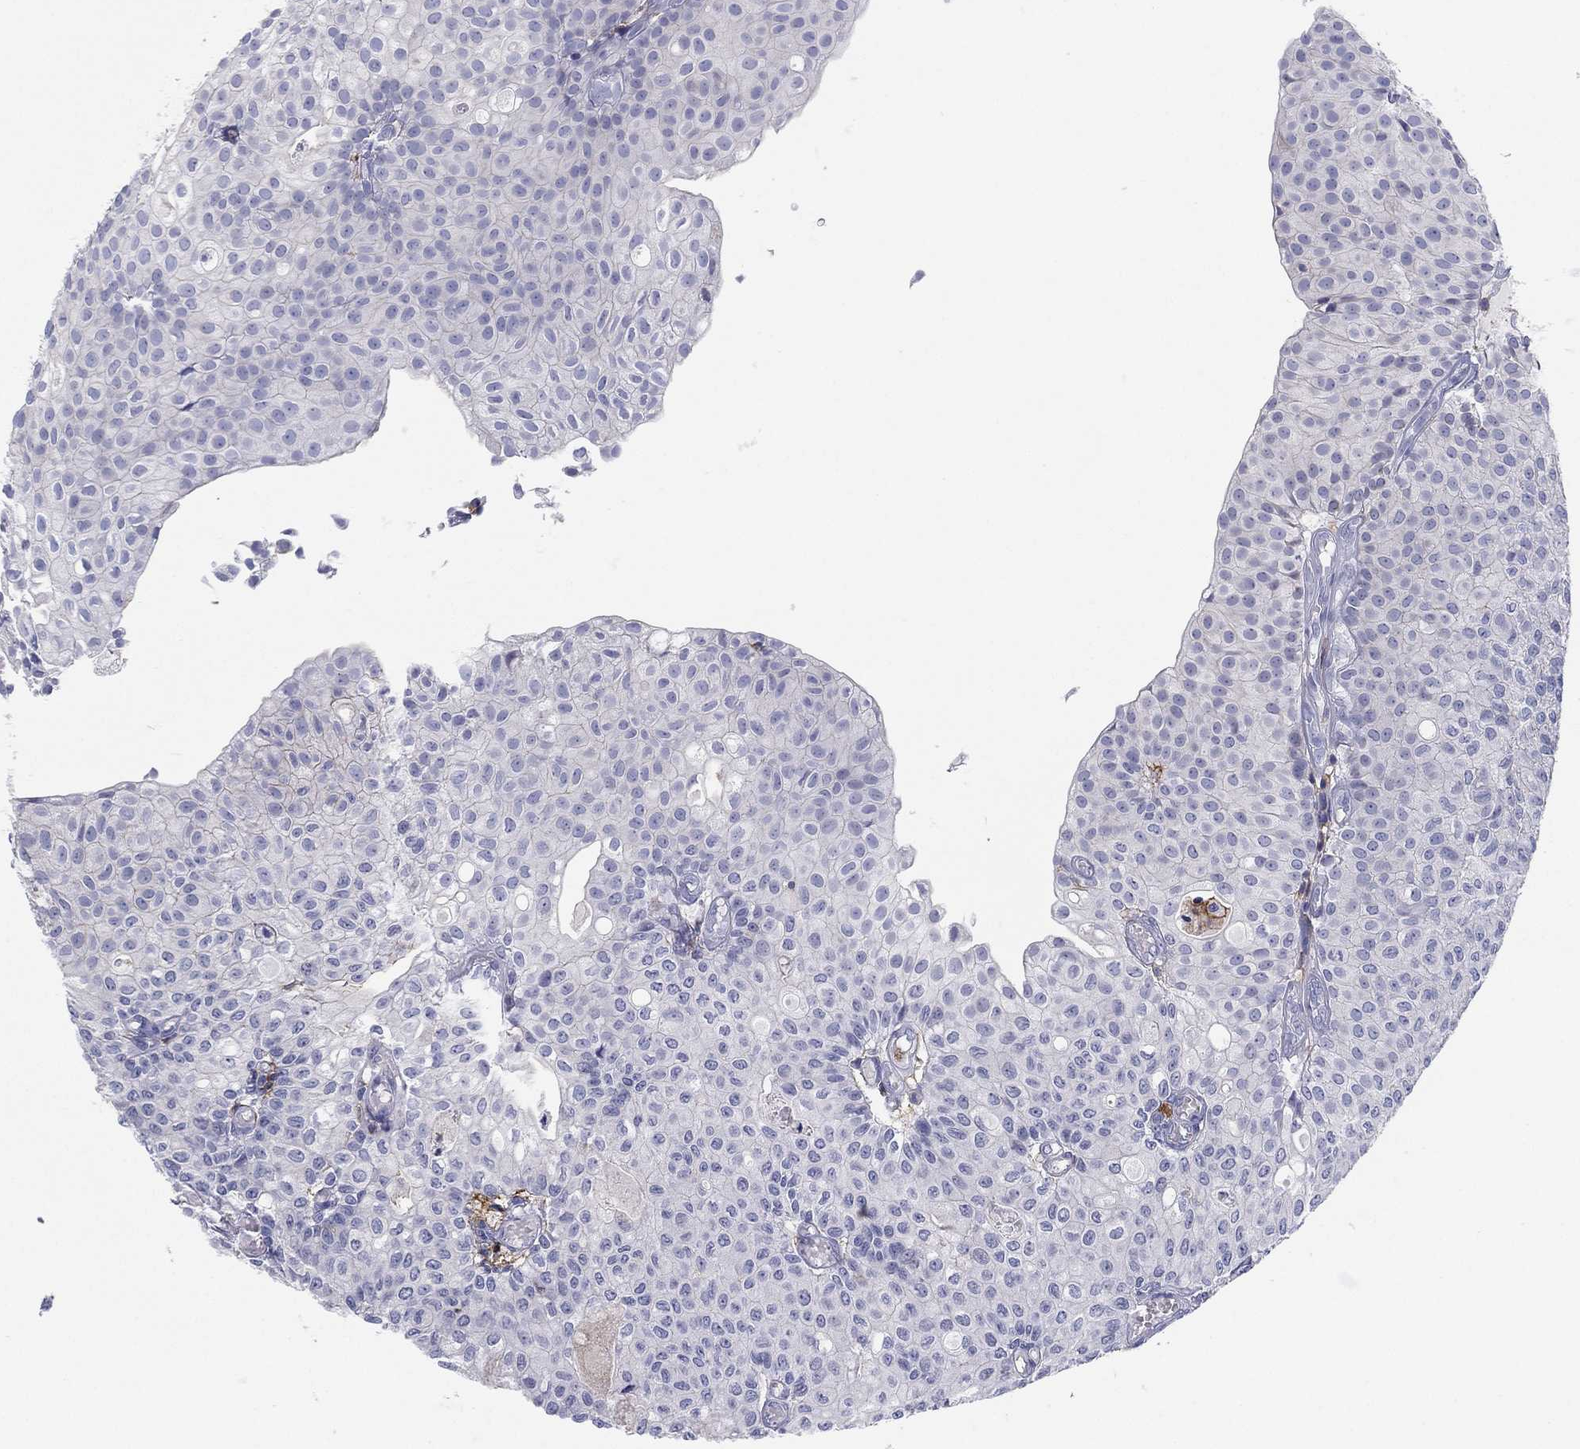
{"staining": {"intensity": "negative", "quantity": "none", "location": "none"}, "tissue": "urothelial cancer", "cell_type": "Tumor cells", "image_type": "cancer", "snomed": [{"axis": "morphology", "description": "Urothelial carcinoma, Low grade"}, {"axis": "topography", "description": "Urinary bladder"}], "caption": "Urothelial cancer stained for a protein using immunohistochemistry demonstrates no staining tumor cells.", "gene": "SELPLG", "patient": {"sex": "male", "age": 89}}